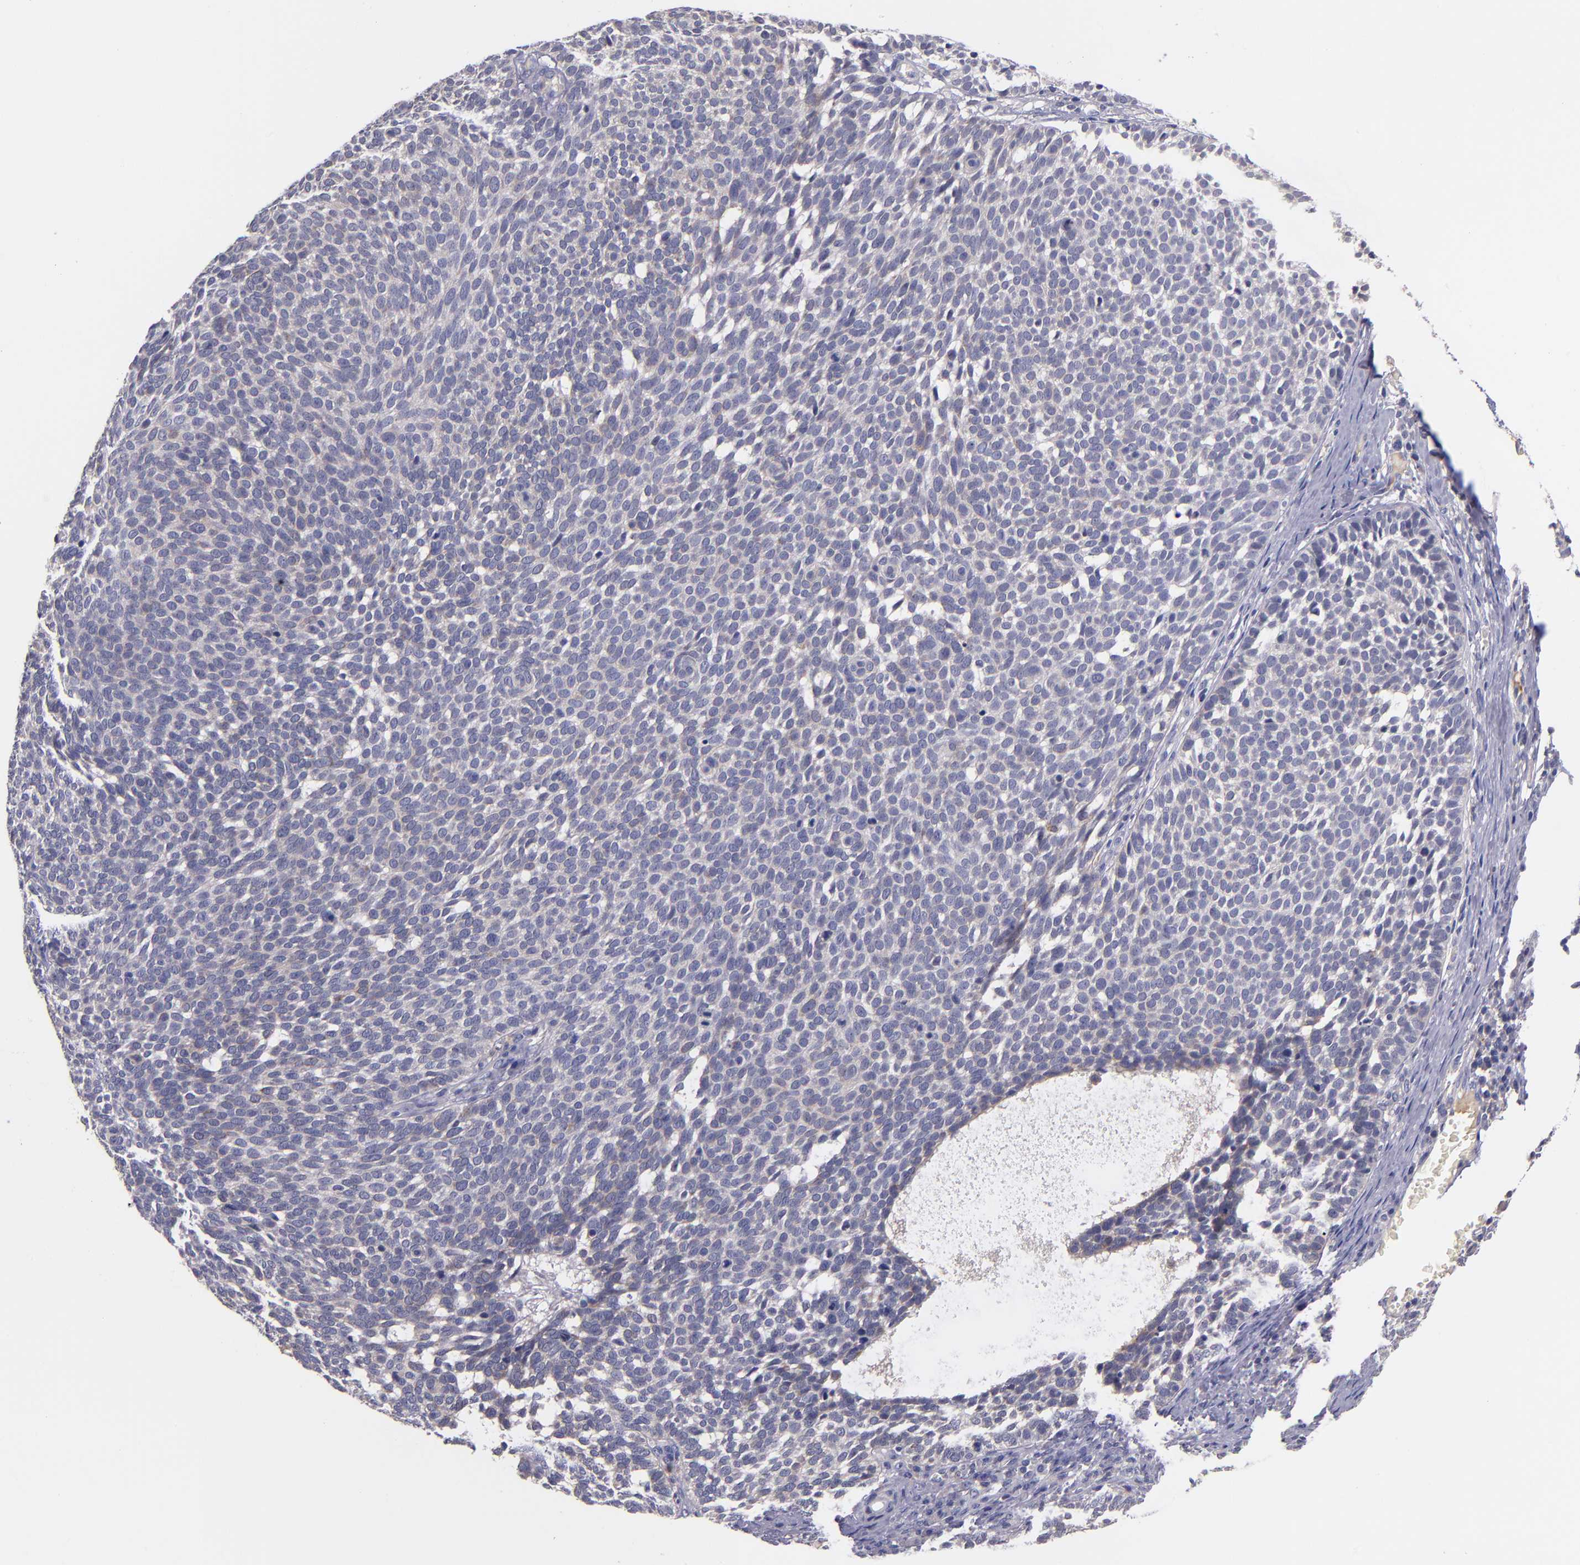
{"staining": {"intensity": "negative", "quantity": "none", "location": "none"}, "tissue": "skin cancer", "cell_type": "Tumor cells", "image_type": "cancer", "snomed": [{"axis": "morphology", "description": "Basal cell carcinoma"}, {"axis": "topography", "description": "Skin"}], "caption": "Immunohistochemistry of human skin cancer (basal cell carcinoma) reveals no staining in tumor cells. (DAB (3,3'-diaminobenzidine) immunohistochemistry, high magnification).", "gene": "RBP4", "patient": {"sex": "male", "age": 63}}